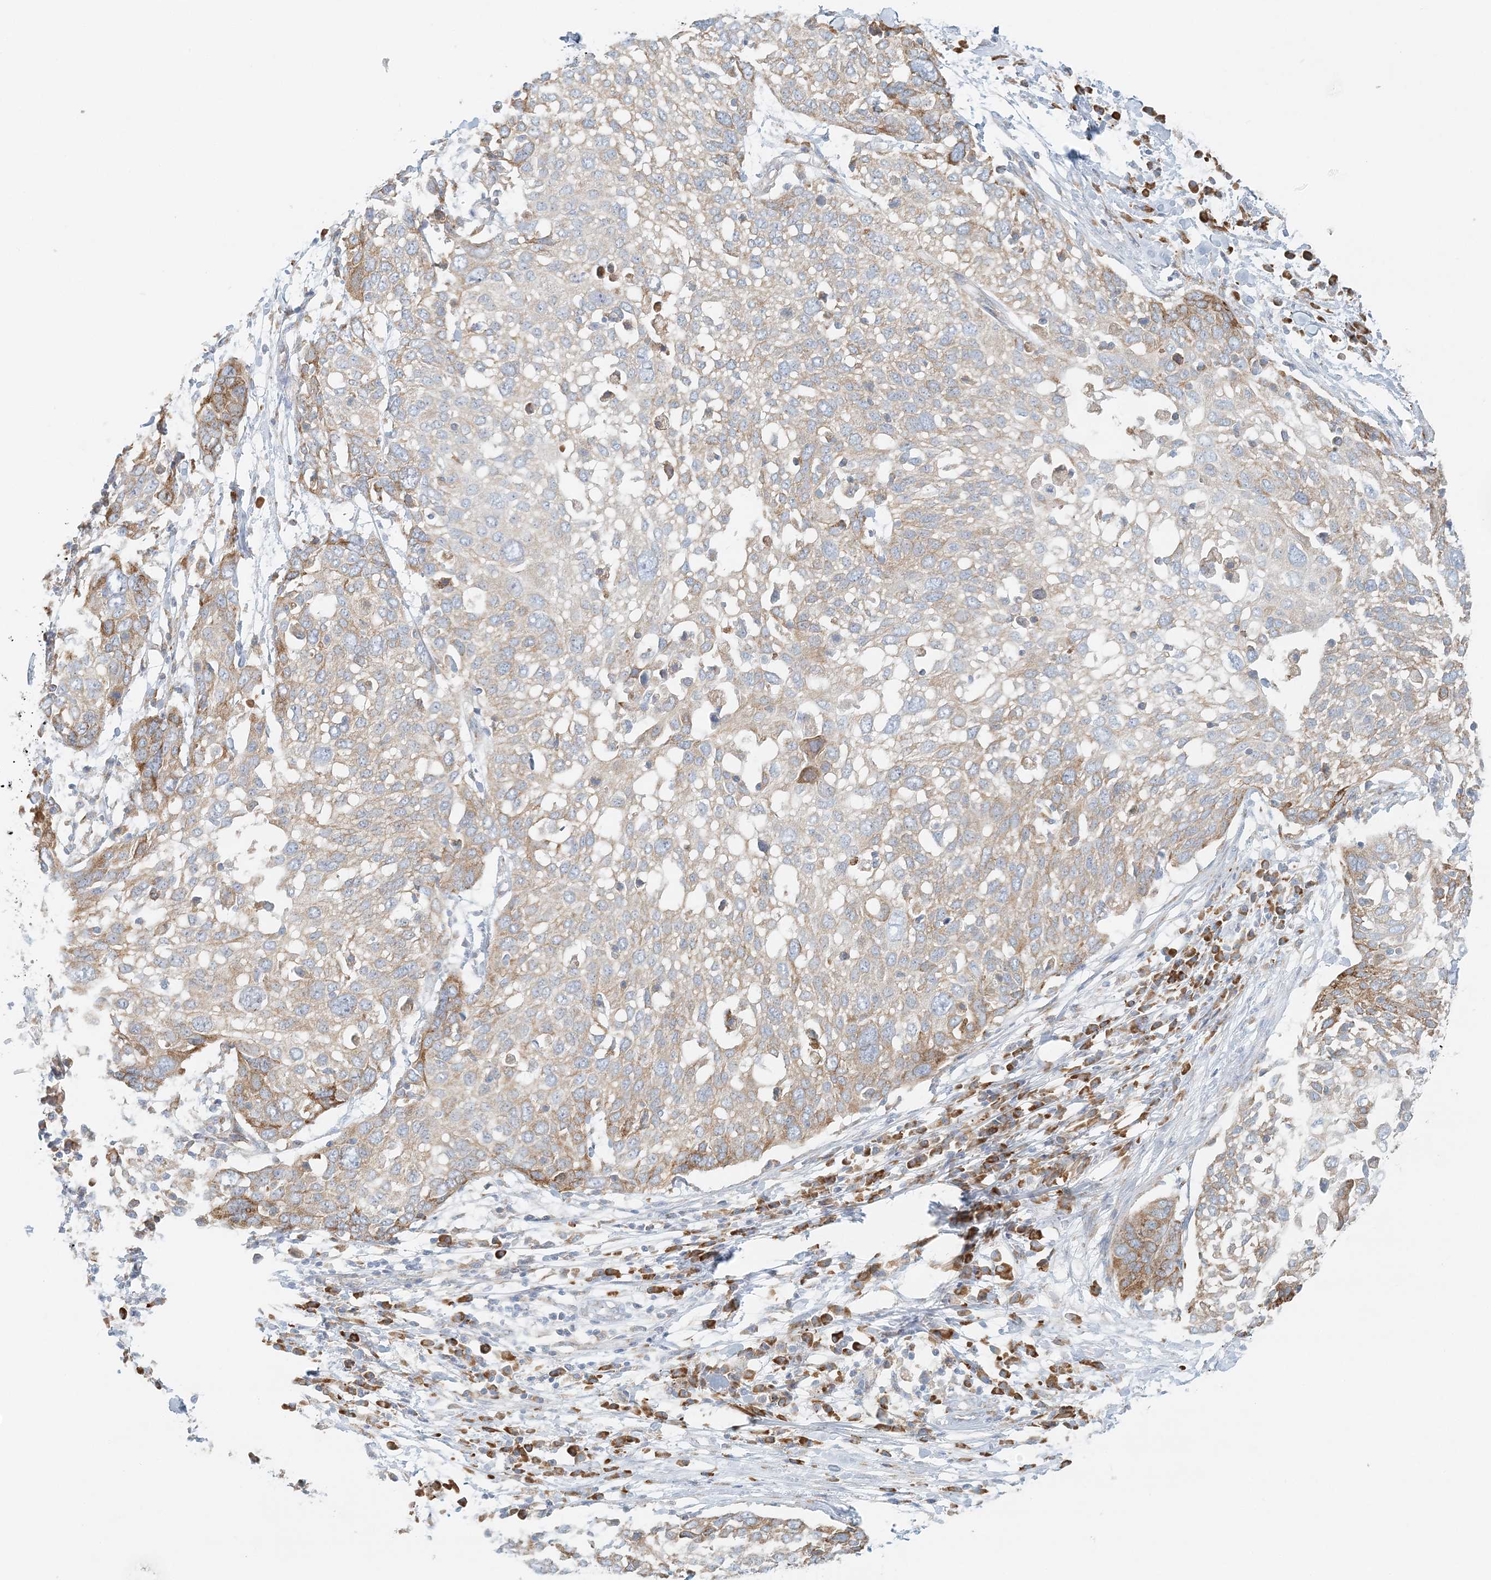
{"staining": {"intensity": "moderate", "quantity": "25%-75%", "location": "cytoplasmic/membranous"}, "tissue": "lung cancer", "cell_type": "Tumor cells", "image_type": "cancer", "snomed": [{"axis": "morphology", "description": "Squamous cell carcinoma, NOS"}, {"axis": "topography", "description": "Lung"}], "caption": "A medium amount of moderate cytoplasmic/membranous staining is appreciated in about 25%-75% of tumor cells in lung cancer (squamous cell carcinoma) tissue. (DAB (3,3'-diaminobenzidine) IHC with brightfield microscopy, high magnification).", "gene": "STK11IP", "patient": {"sex": "male", "age": 65}}